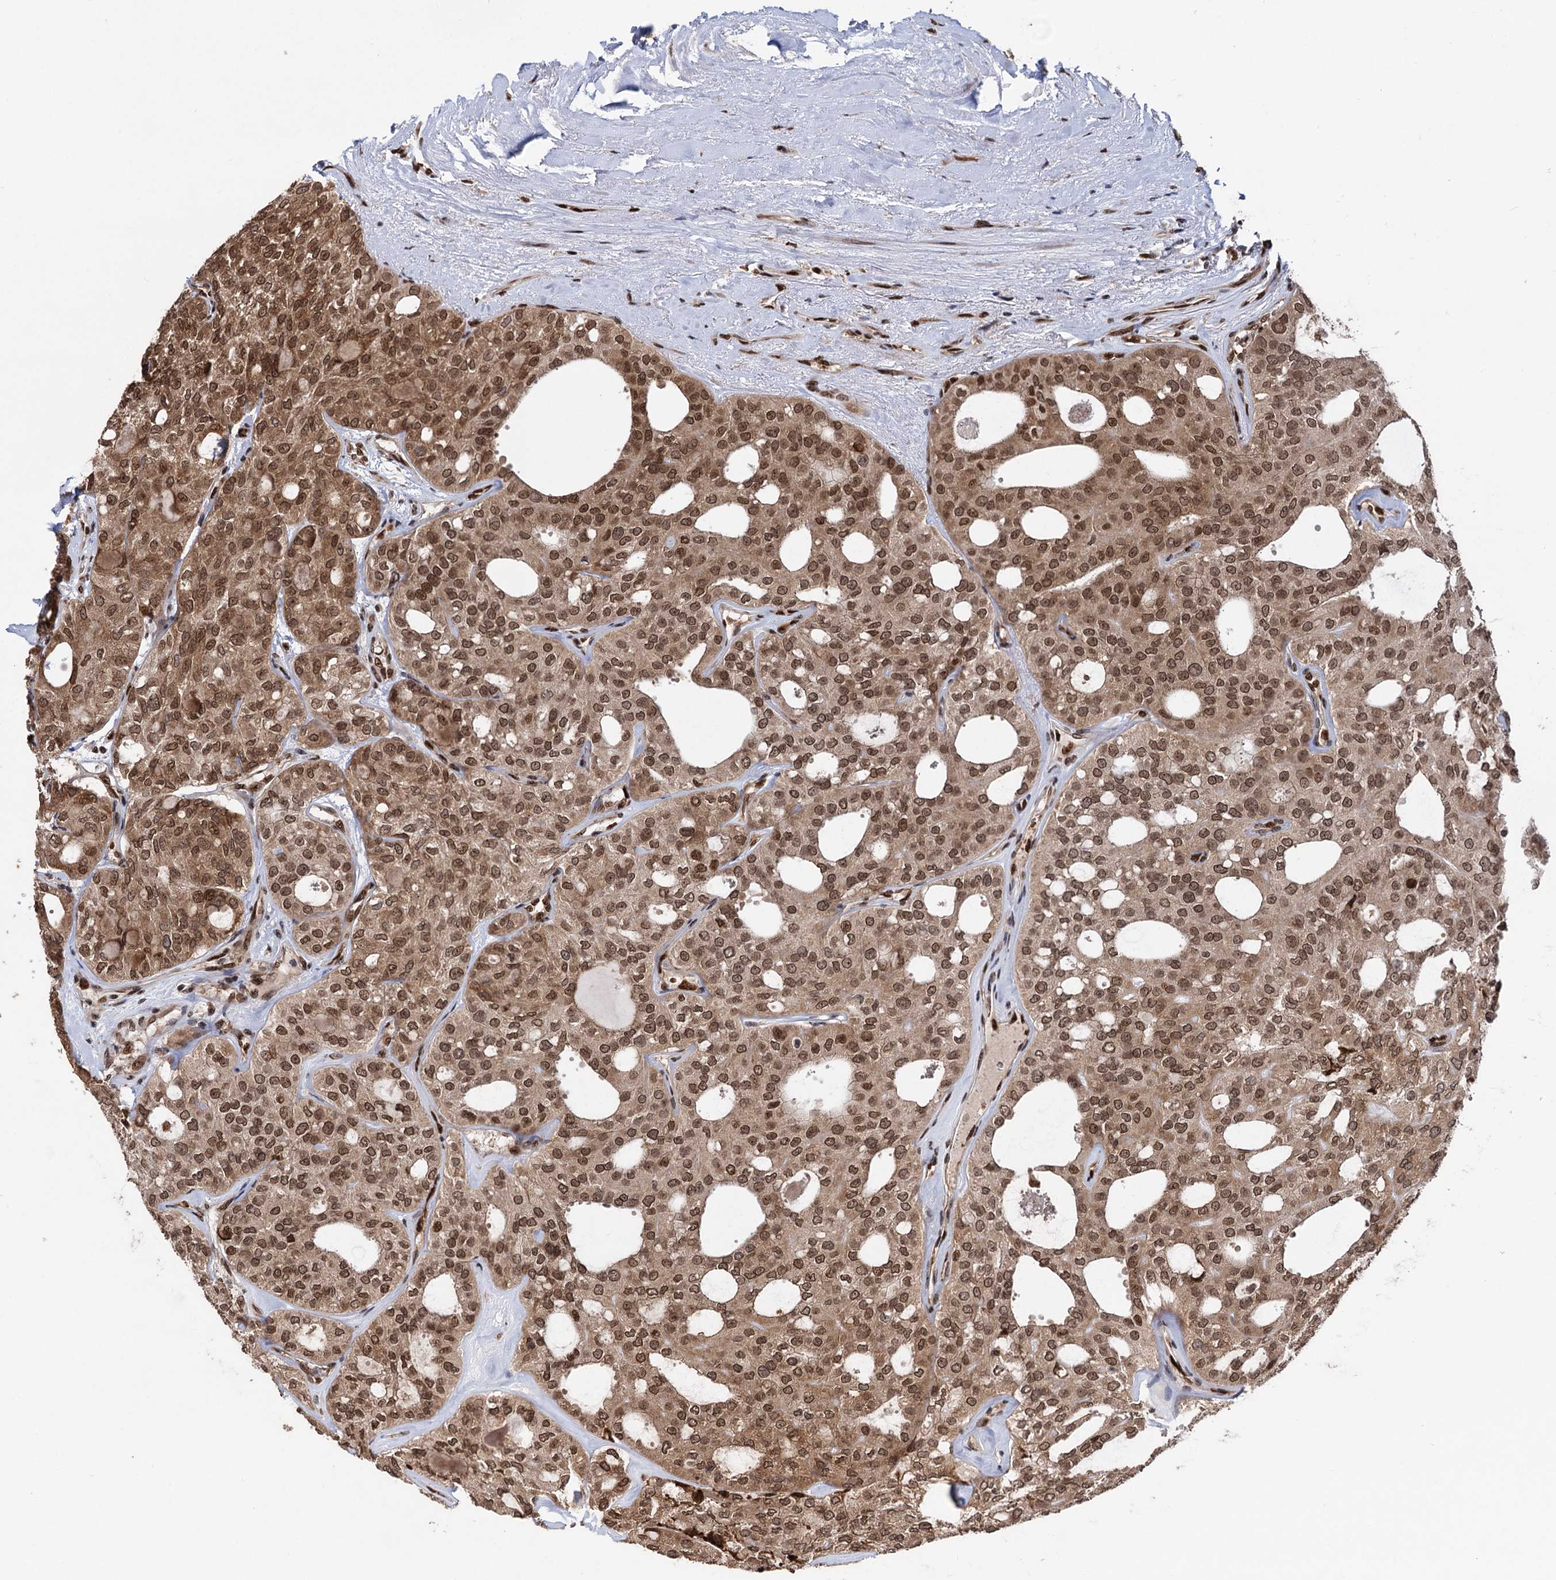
{"staining": {"intensity": "moderate", "quantity": ">75%", "location": "cytoplasmic/membranous,nuclear"}, "tissue": "thyroid cancer", "cell_type": "Tumor cells", "image_type": "cancer", "snomed": [{"axis": "morphology", "description": "Follicular adenoma carcinoma, NOS"}, {"axis": "topography", "description": "Thyroid gland"}], "caption": "Thyroid cancer stained for a protein displays moderate cytoplasmic/membranous and nuclear positivity in tumor cells.", "gene": "MESD", "patient": {"sex": "male", "age": 75}}